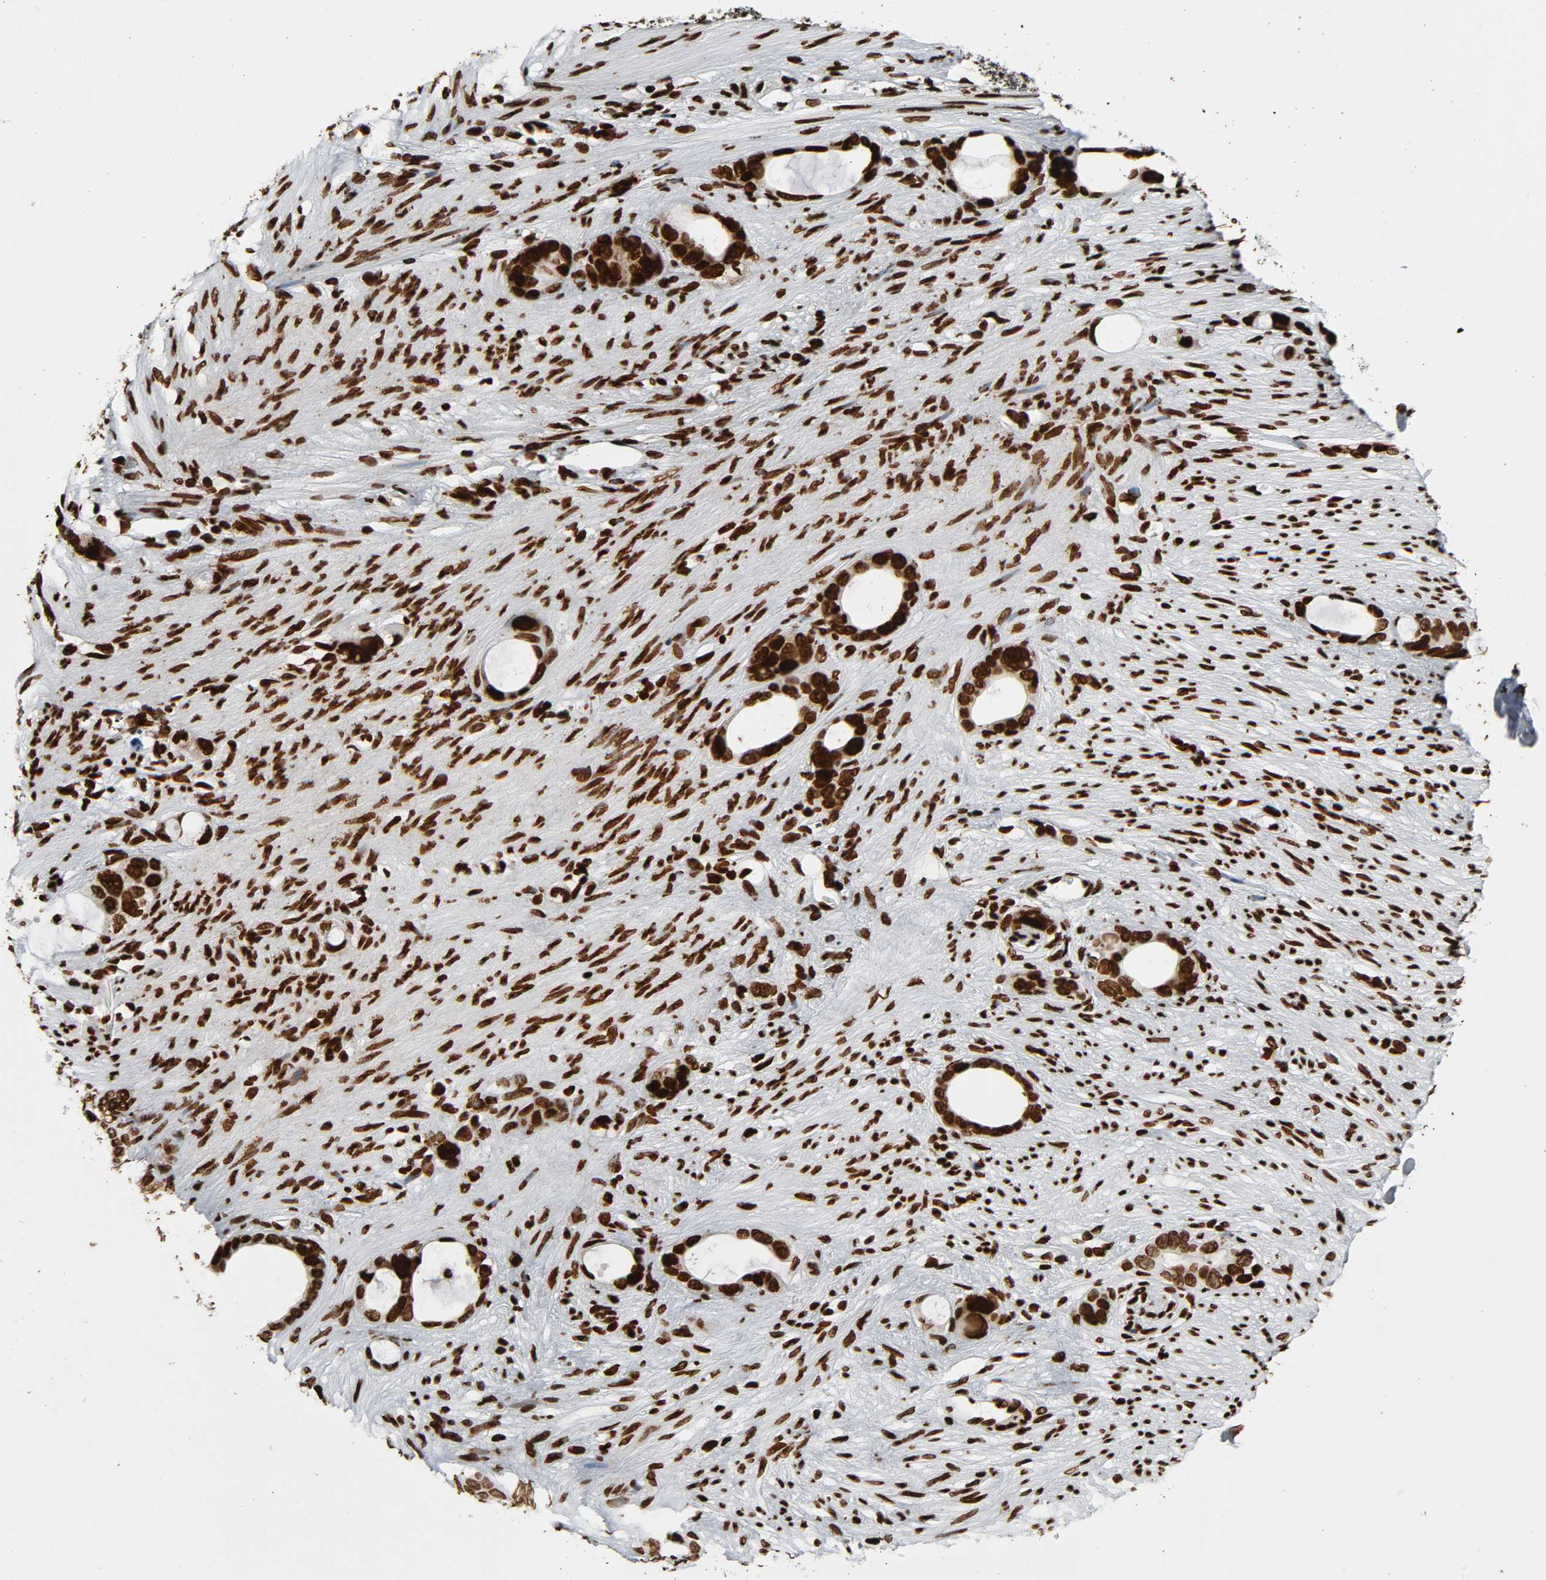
{"staining": {"intensity": "strong", "quantity": ">75%", "location": "nuclear"}, "tissue": "stomach cancer", "cell_type": "Tumor cells", "image_type": "cancer", "snomed": [{"axis": "morphology", "description": "Adenocarcinoma, NOS"}, {"axis": "topography", "description": "Stomach"}], "caption": "This micrograph shows IHC staining of stomach cancer, with high strong nuclear positivity in about >75% of tumor cells.", "gene": "RXRA", "patient": {"sex": "female", "age": 75}}